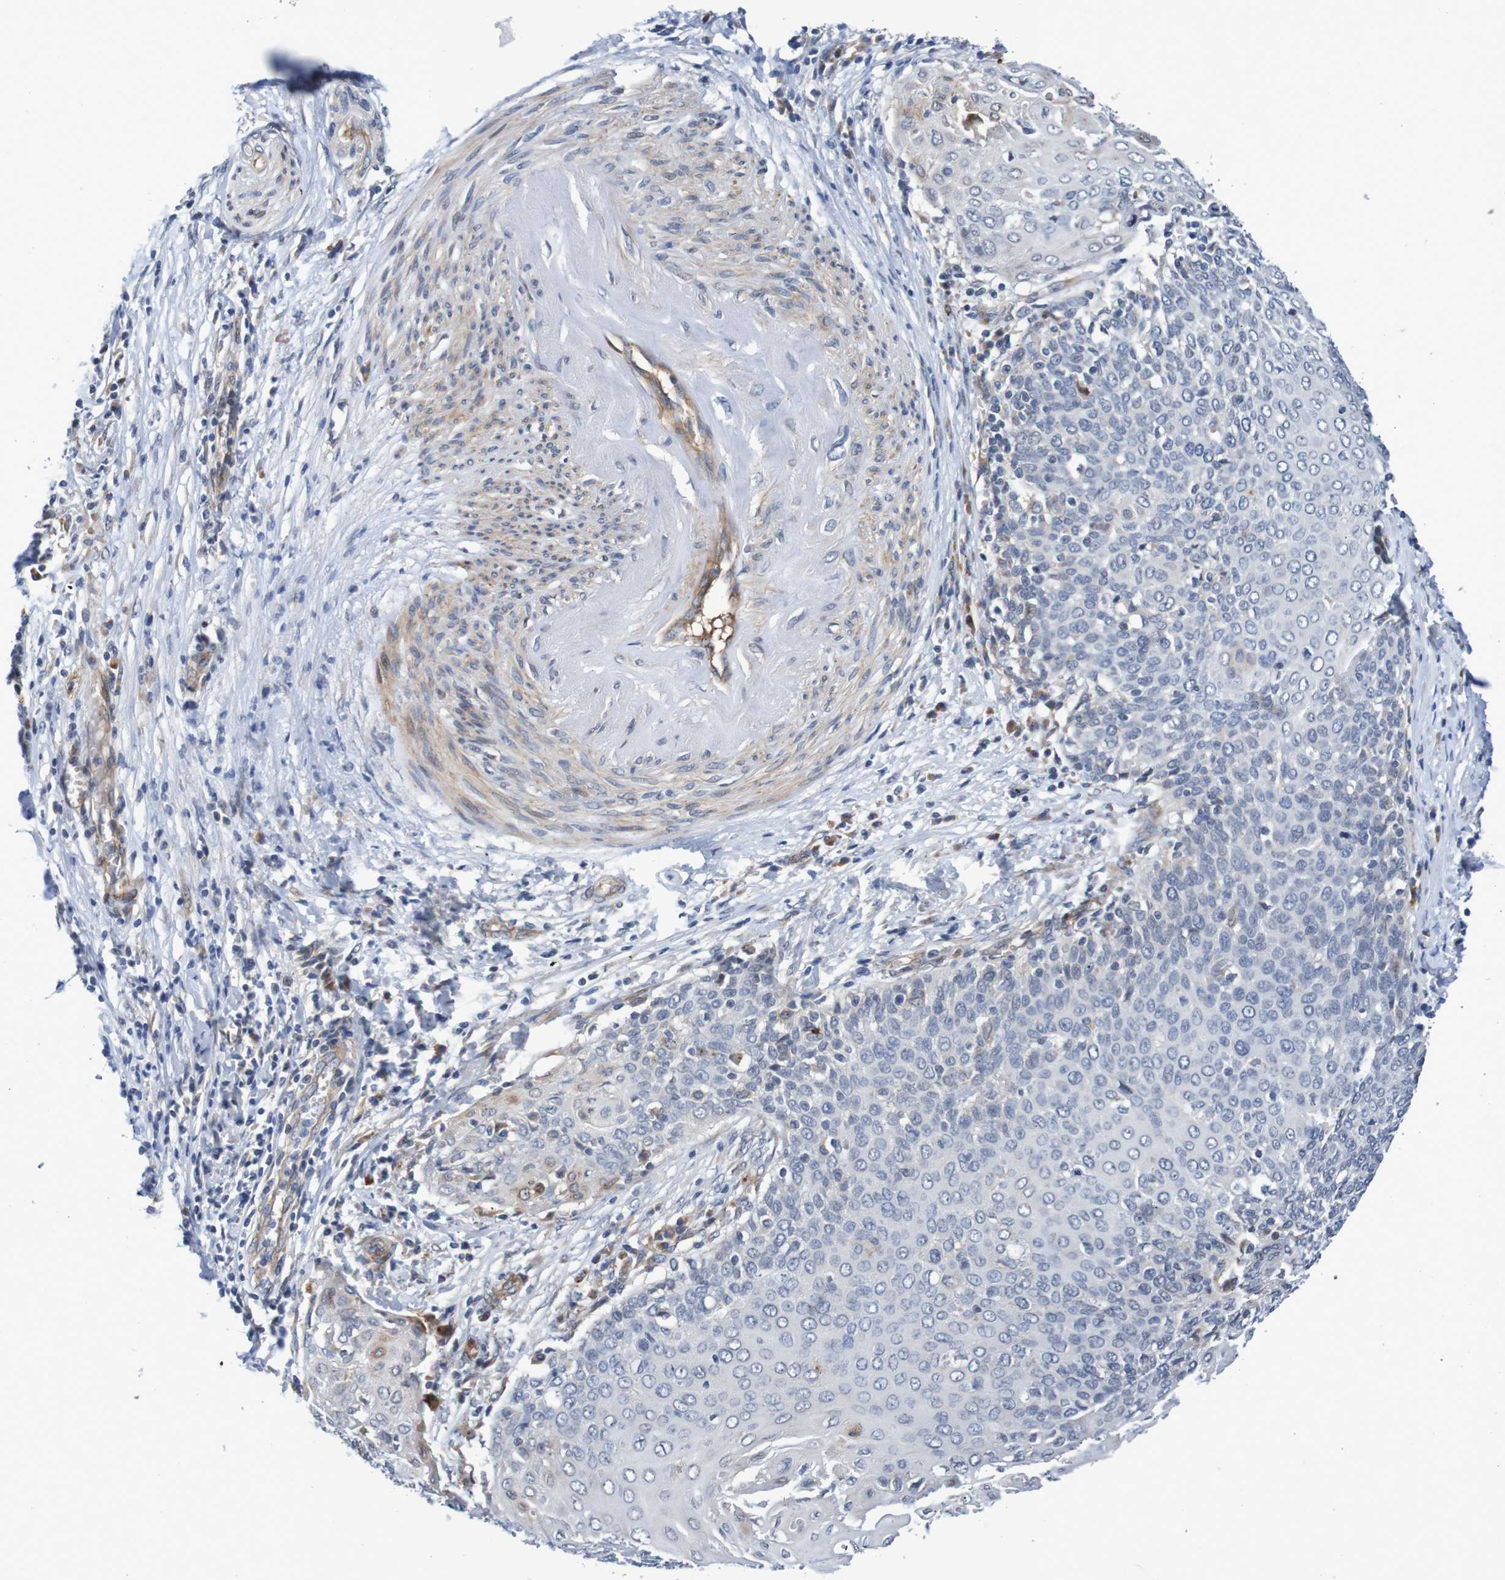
{"staining": {"intensity": "negative", "quantity": "none", "location": "none"}, "tissue": "cervical cancer", "cell_type": "Tumor cells", "image_type": "cancer", "snomed": [{"axis": "morphology", "description": "Squamous cell carcinoma, NOS"}, {"axis": "topography", "description": "Cervix"}], "caption": "Immunohistochemistry (IHC) histopathology image of neoplastic tissue: human cervical cancer stained with DAB (3,3'-diaminobenzidine) exhibits no significant protein staining in tumor cells.", "gene": "CPED1", "patient": {"sex": "female", "age": 39}}